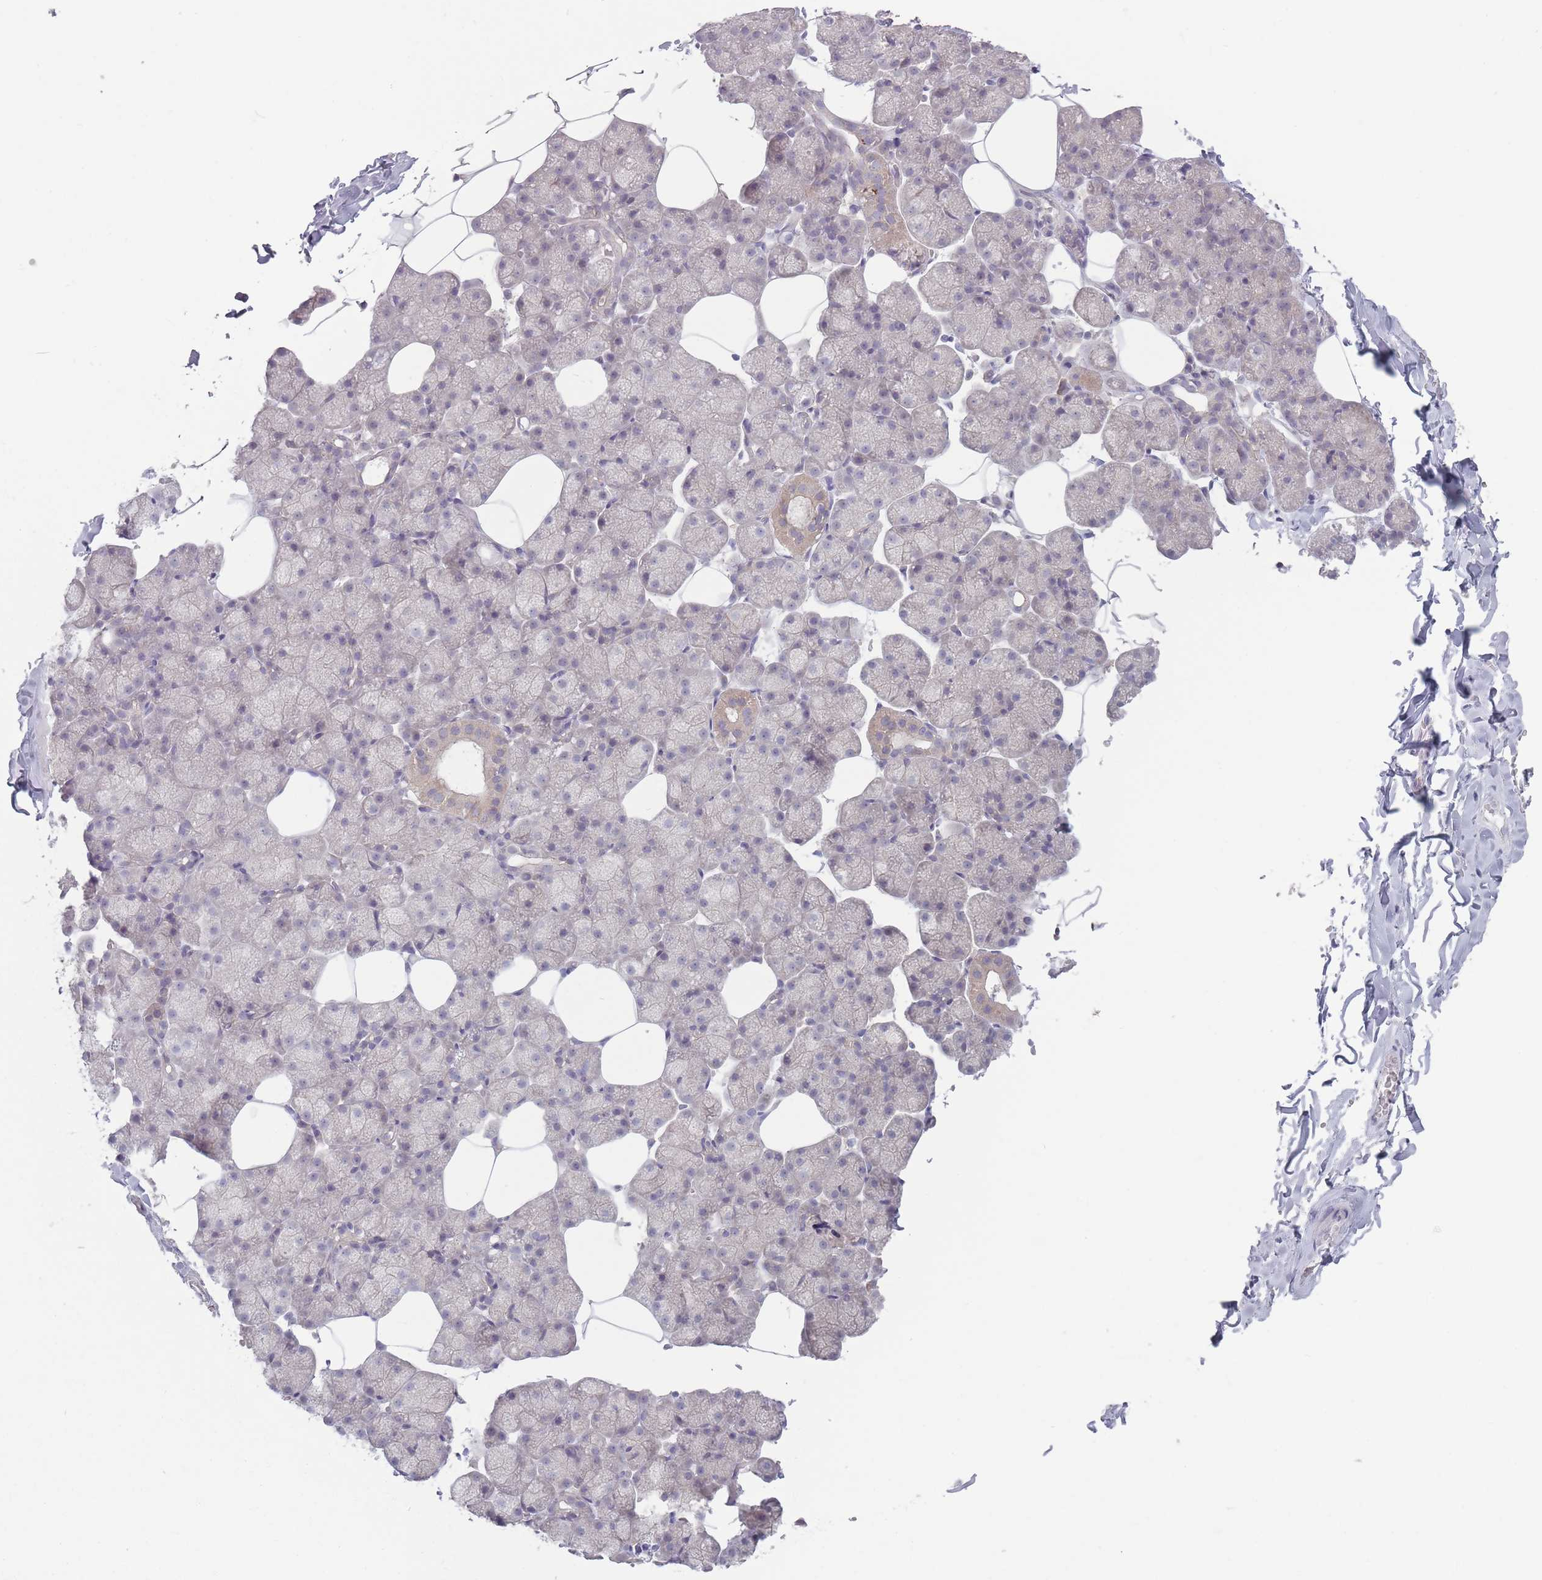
{"staining": {"intensity": "negative", "quantity": "none", "location": "none"}, "tissue": "soft tissue", "cell_type": "Chondrocytes", "image_type": "normal", "snomed": [{"axis": "morphology", "description": "Normal tissue, NOS"}, {"axis": "topography", "description": "Salivary gland"}, {"axis": "topography", "description": "Peripheral nerve tissue"}], "caption": "IHC histopathology image of normal soft tissue: soft tissue stained with DAB (3,3'-diaminobenzidine) shows no significant protein positivity in chondrocytes. (Stains: DAB immunohistochemistry with hematoxylin counter stain, Microscopy: brightfield microscopy at high magnification).", "gene": "AKAIN1", "patient": {"sex": "male", "age": 38}}